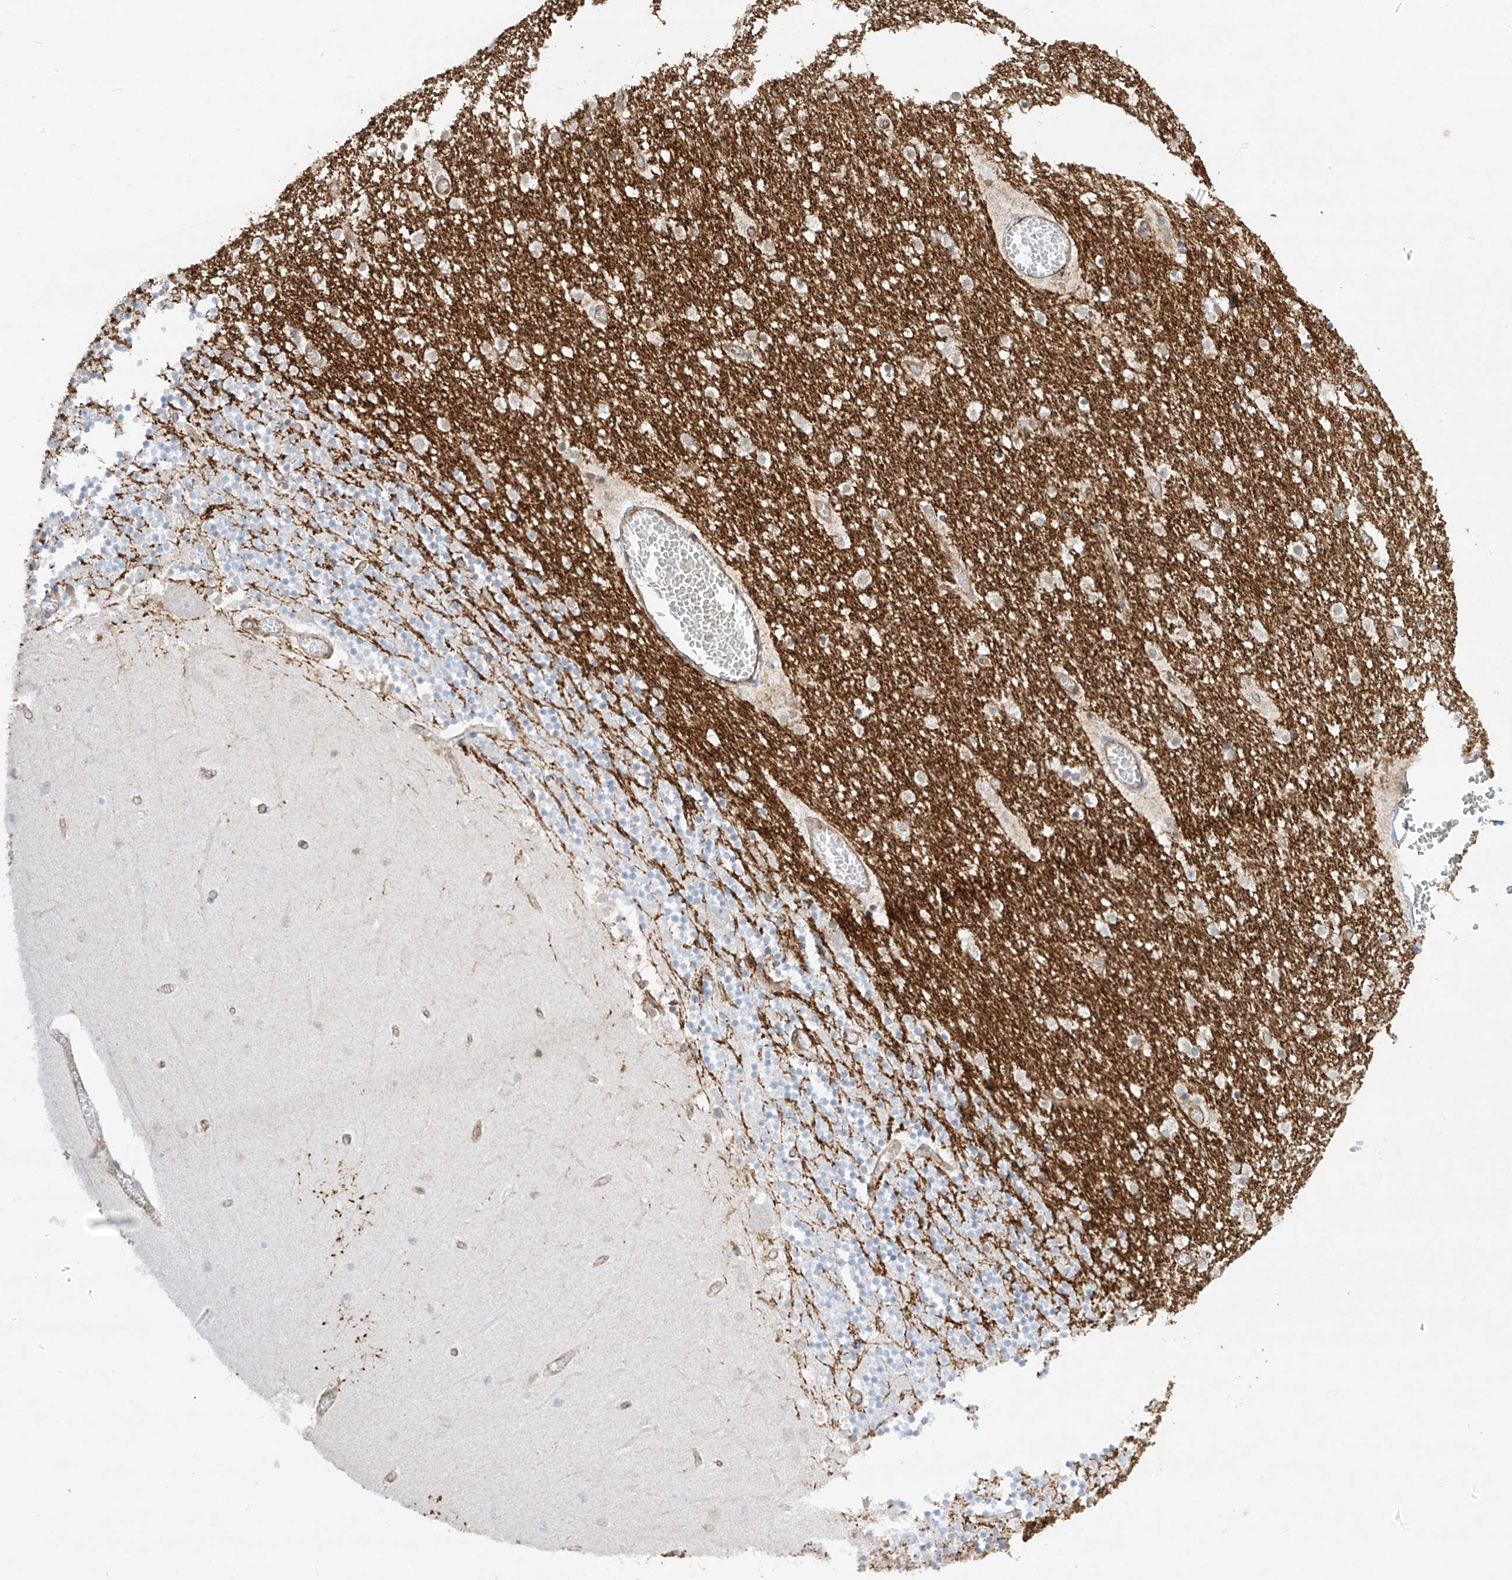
{"staining": {"intensity": "strong", "quantity": "<25%", "location": "cytoplasmic/membranous"}, "tissue": "cerebellum", "cell_type": "Cells in granular layer", "image_type": "normal", "snomed": [{"axis": "morphology", "description": "Normal tissue, NOS"}, {"axis": "topography", "description": "Cerebellum"}], "caption": "An immunohistochemistry histopathology image of normal tissue is shown. Protein staining in brown shows strong cytoplasmic/membranous positivity in cerebellum within cells in granular layer. The staining is performed using DAB brown chromogen to label protein expression. The nuclei are counter-stained blue using hematoxylin.", "gene": "HLA", "patient": {"sex": "female", "age": 28}}